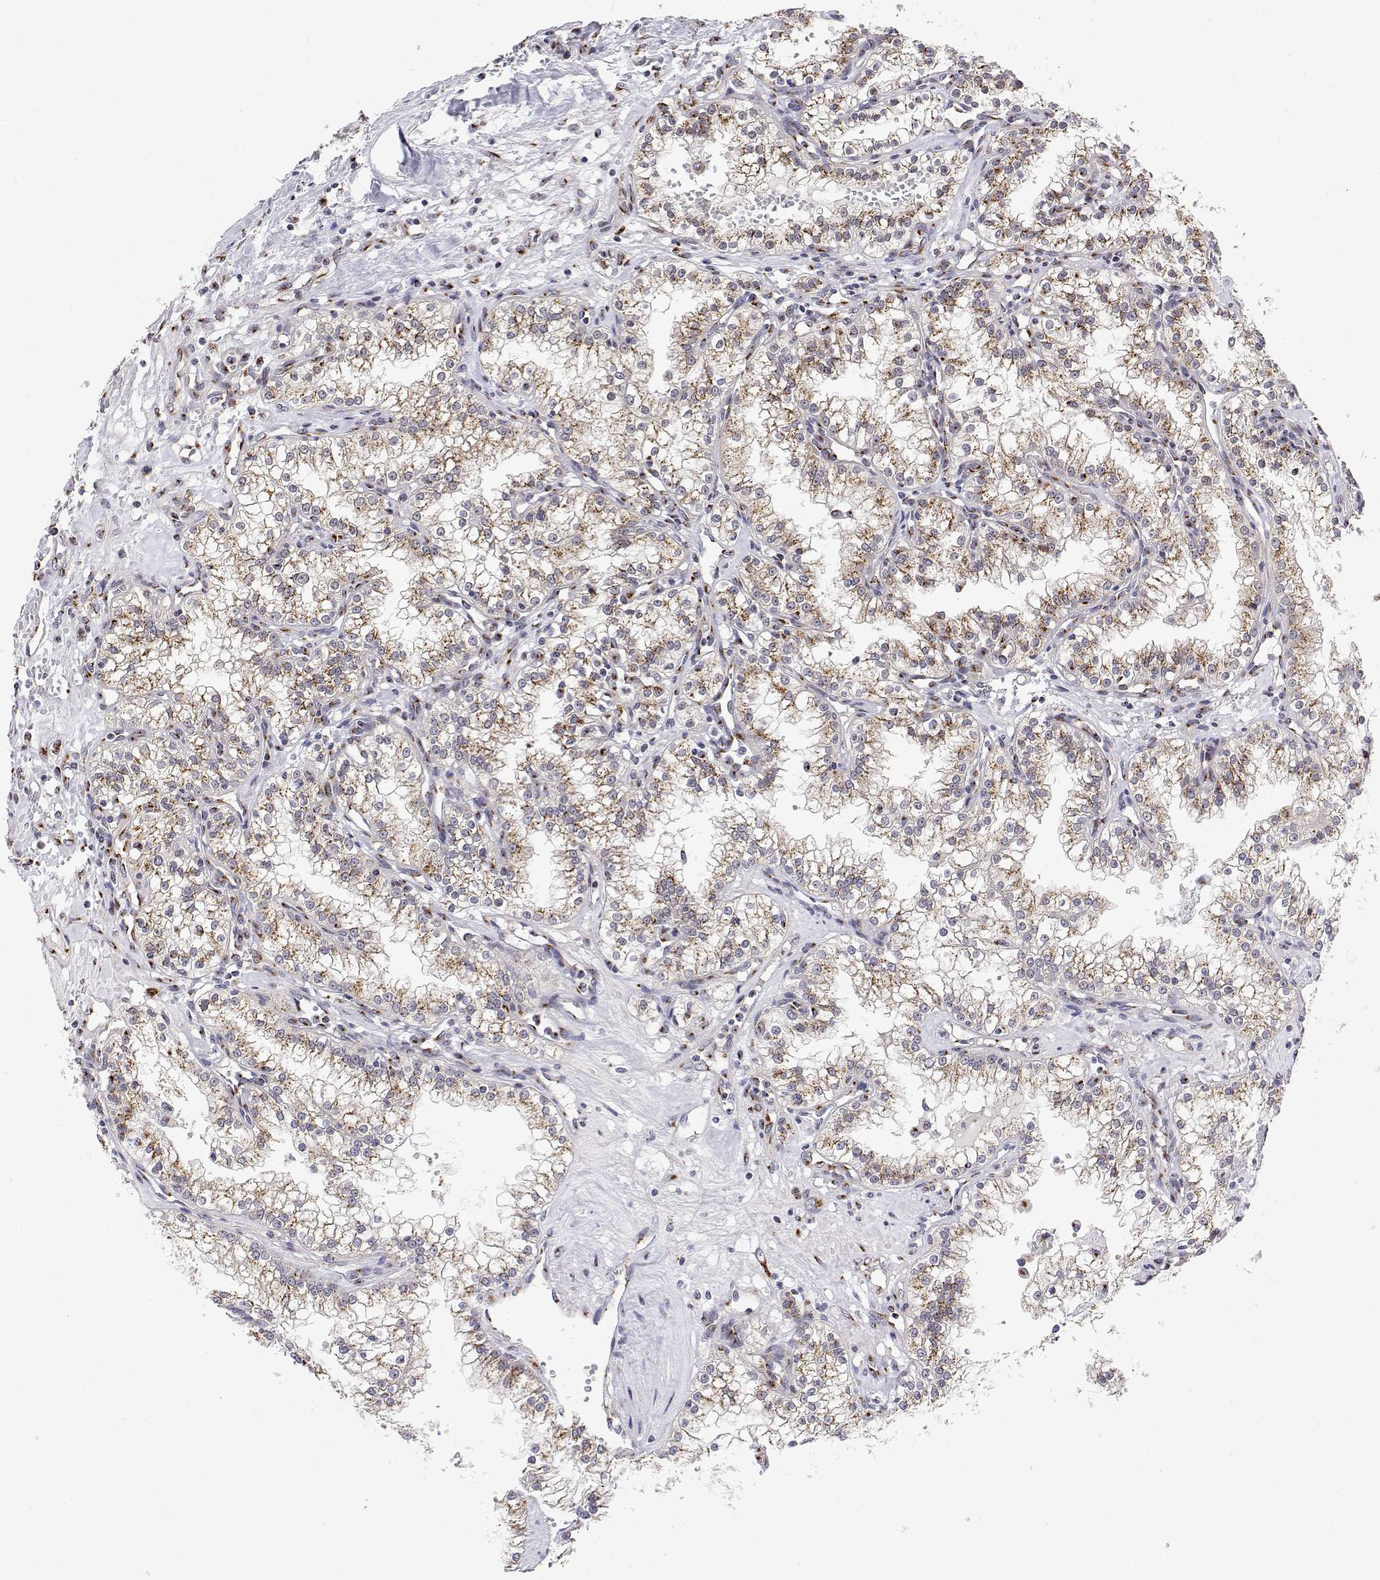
{"staining": {"intensity": "moderate", "quantity": ">75%", "location": "cytoplasmic/membranous"}, "tissue": "renal cancer", "cell_type": "Tumor cells", "image_type": "cancer", "snomed": [{"axis": "morphology", "description": "Adenocarcinoma, NOS"}, {"axis": "topography", "description": "Kidney"}], "caption": "A brown stain shows moderate cytoplasmic/membranous staining of a protein in human adenocarcinoma (renal) tumor cells. Ihc stains the protein in brown and the nuclei are stained blue.", "gene": "YIPF3", "patient": {"sex": "male", "age": 36}}